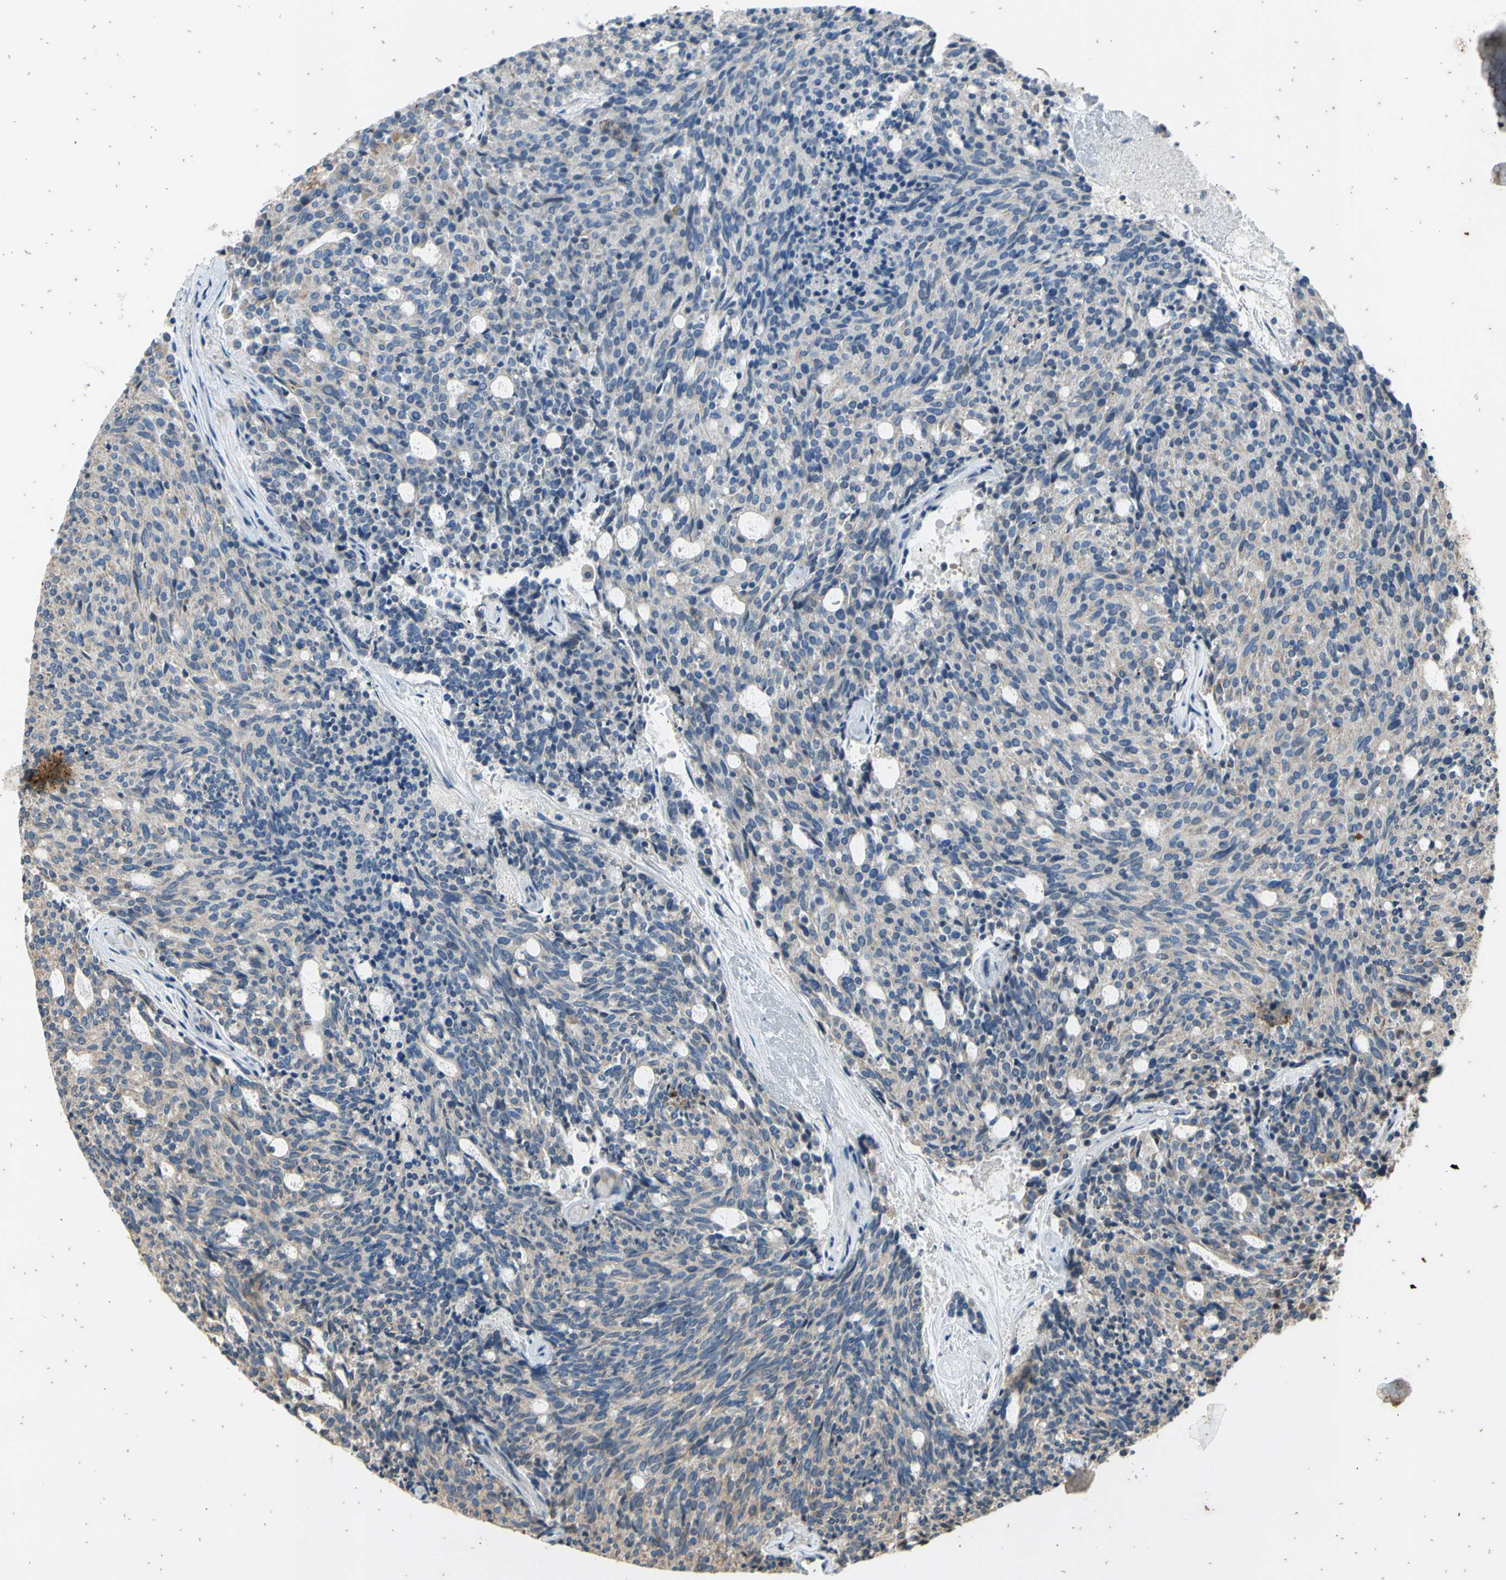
{"staining": {"intensity": "negative", "quantity": "none", "location": "none"}, "tissue": "carcinoid", "cell_type": "Tumor cells", "image_type": "cancer", "snomed": [{"axis": "morphology", "description": "Carcinoid, malignant, NOS"}, {"axis": "topography", "description": "Pancreas"}], "caption": "Immunohistochemistry (IHC) micrograph of carcinoid stained for a protein (brown), which displays no staining in tumor cells.", "gene": "TBX21", "patient": {"sex": "female", "age": 54}}